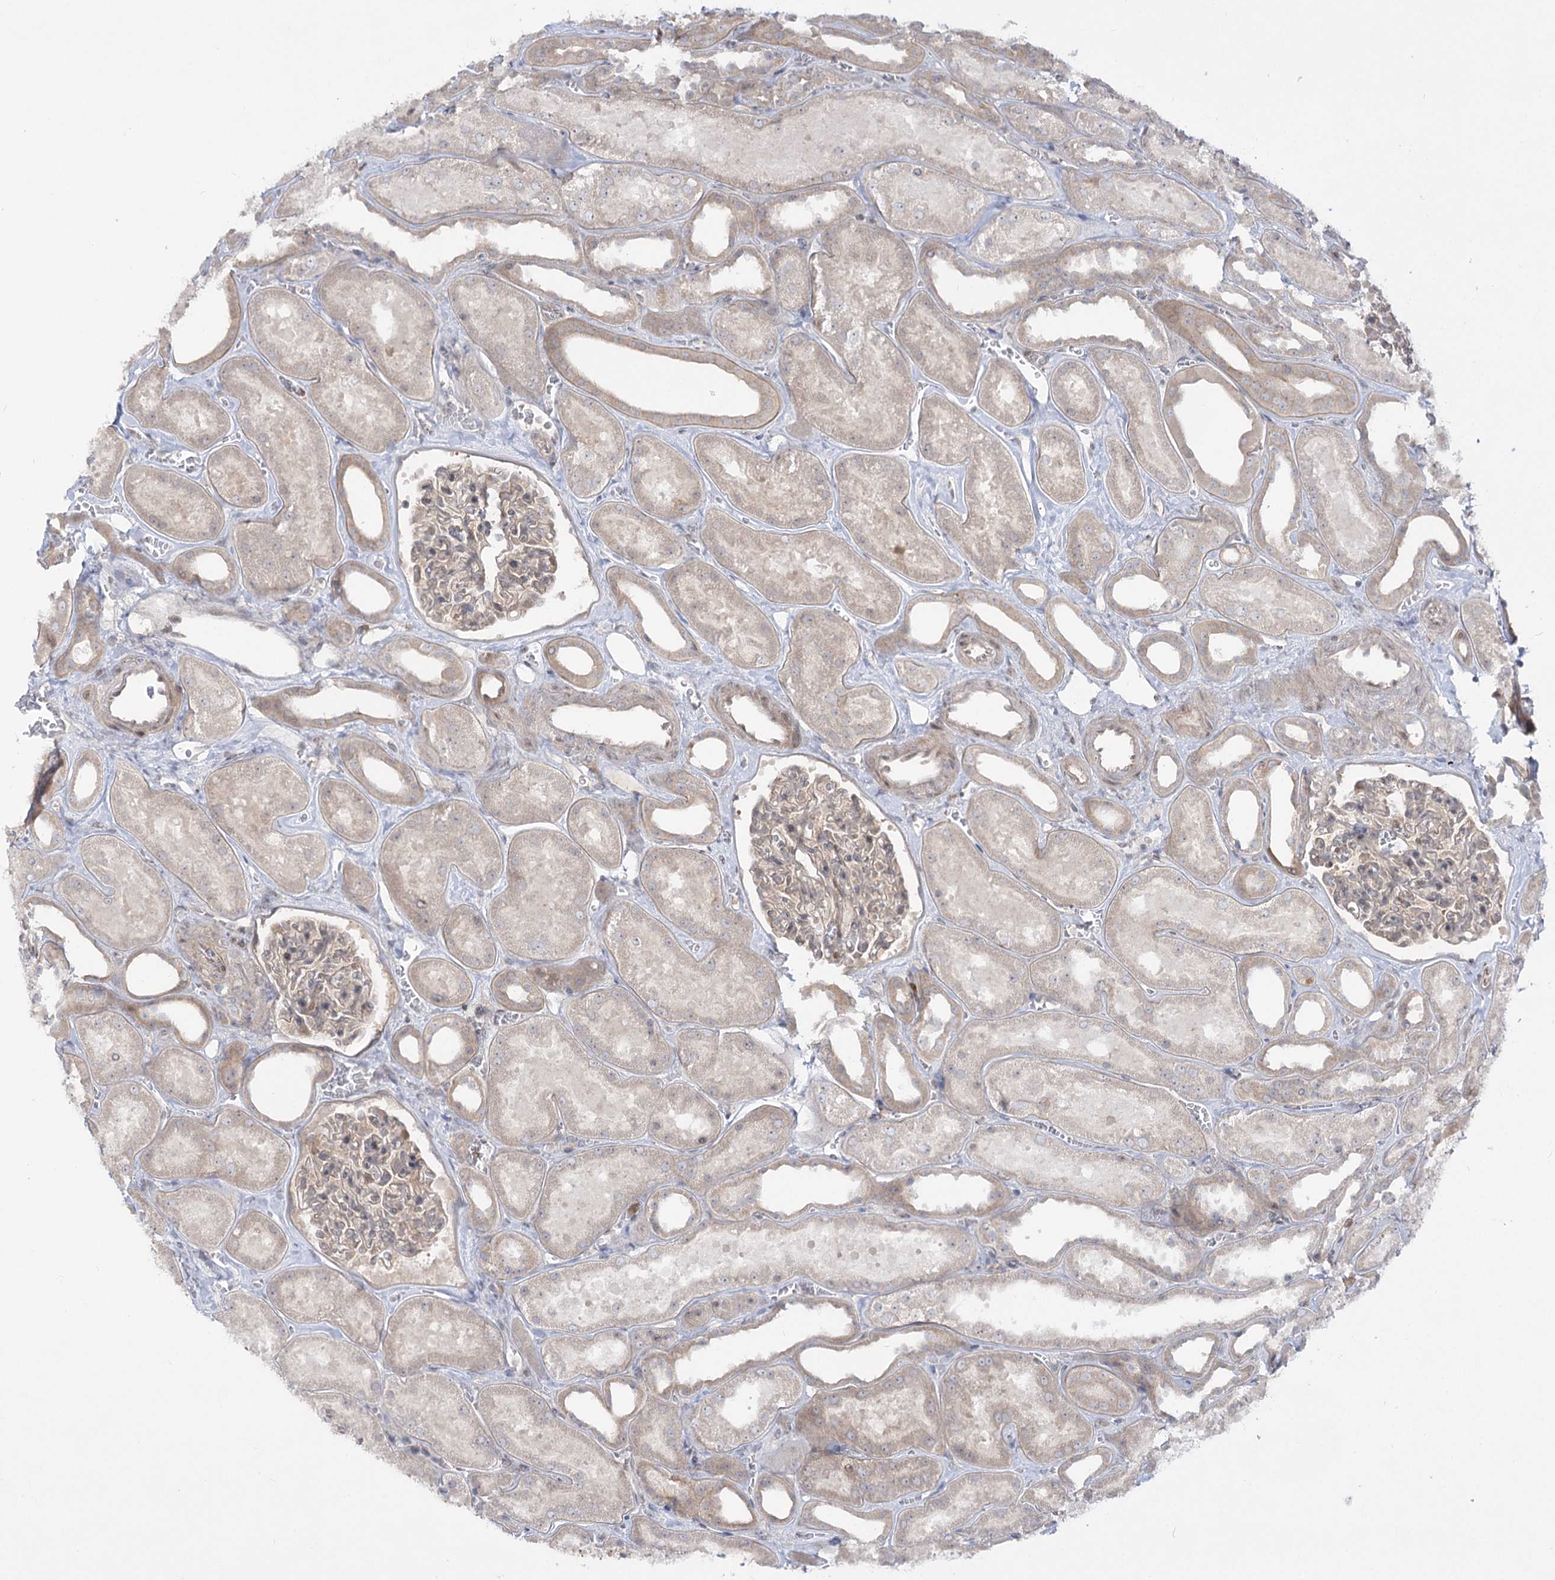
{"staining": {"intensity": "weak", "quantity": "<25%", "location": "cytoplasmic/membranous"}, "tissue": "kidney", "cell_type": "Cells in glomeruli", "image_type": "normal", "snomed": [{"axis": "morphology", "description": "Normal tissue, NOS"}, {"axis": "morphology", "description": "Adenocarcinoma, NOS"}, {"axis": "topography", "description": "Kidney"}], "caption": "DAB (3,3'-diaminobenzidine) immunohistochemical staining of benign kidney displays no significant expression in cells in glomeruli. The staining is performed using DAB brown chromogen with nuclei counter-stained in using hematoxylin.", "gene": "SYTL1", "patient": {"sex": "female", "age": 68}}